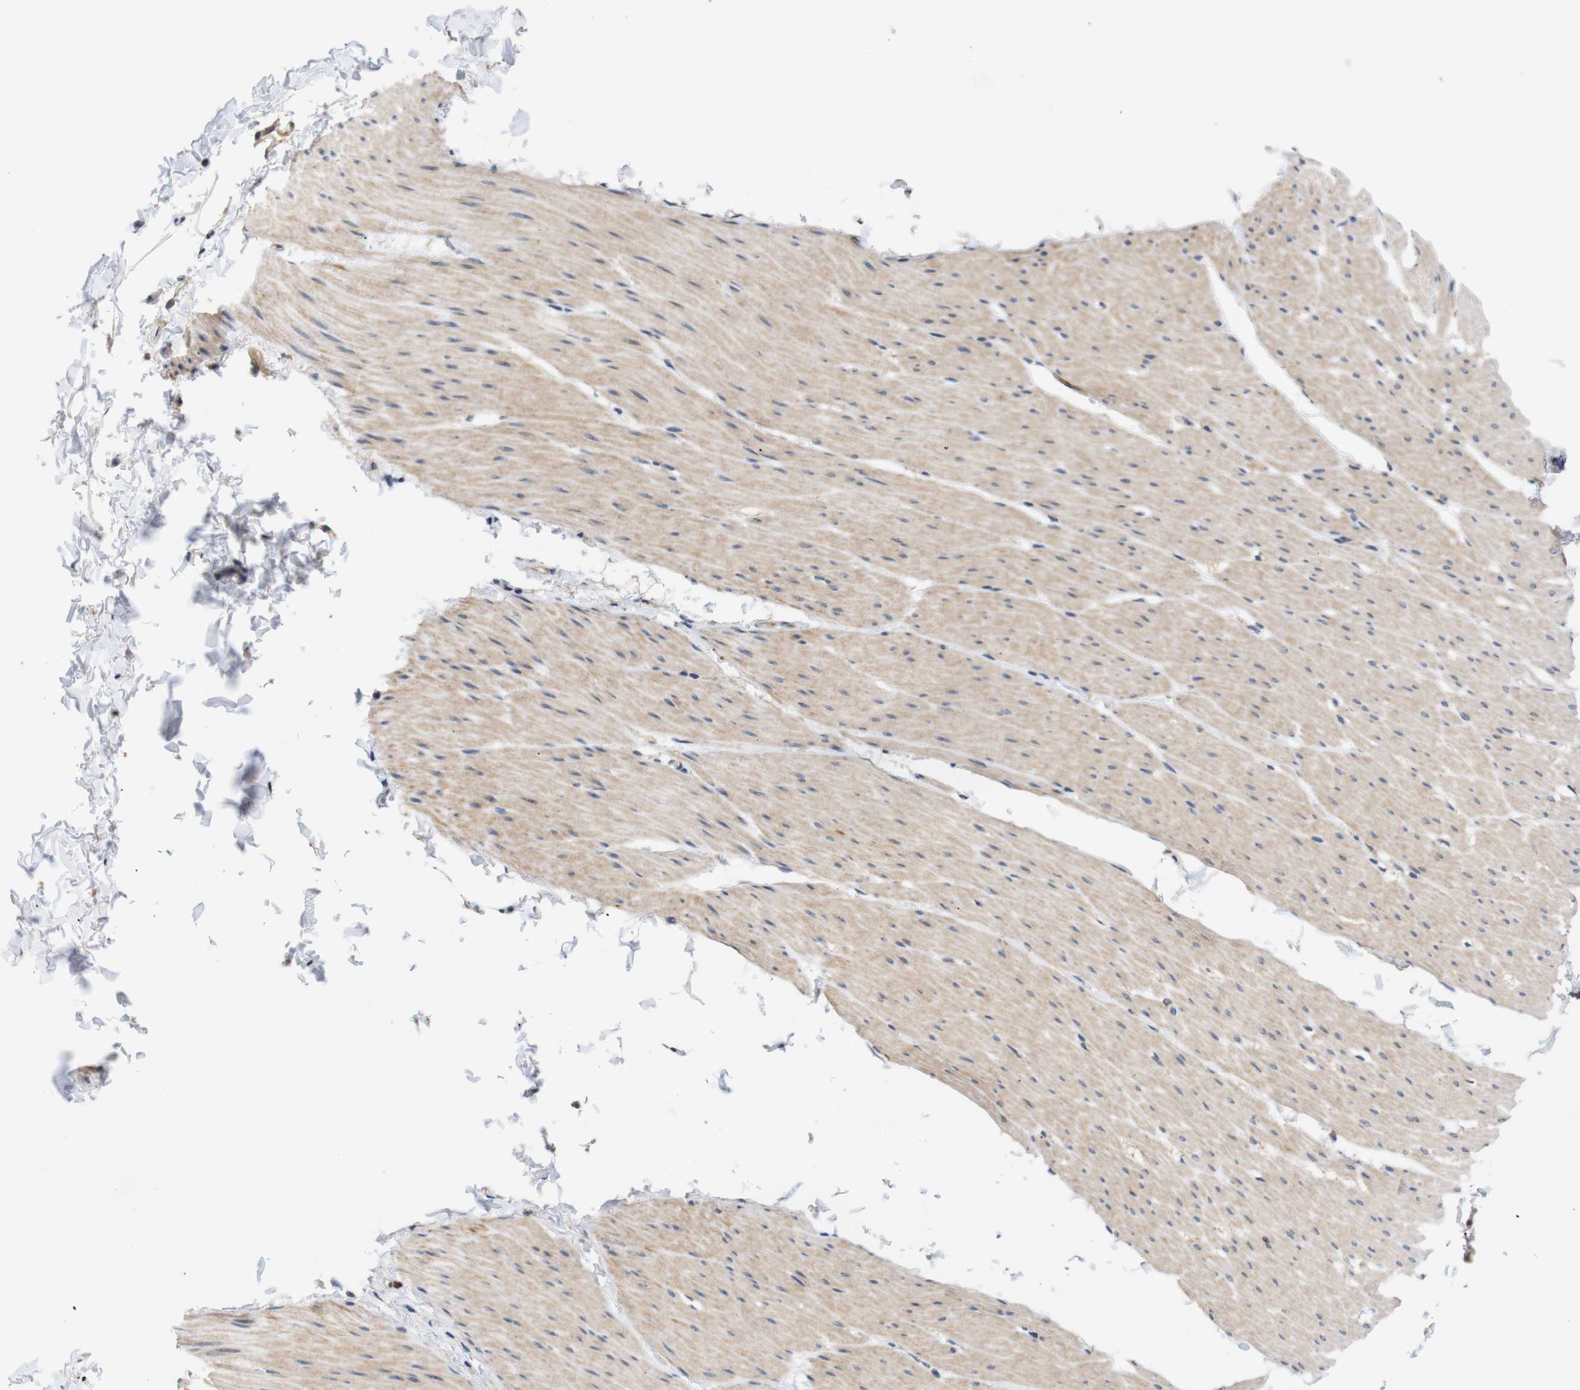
{"staining": {"intensity": "weak", "quantity": "25%-75%", "location": "cytoplasmic/membranous"}, "tissue": "smooth muscle", "cell_type": "Smooth muscle cells", "image_type": "normal", "snomed": [{"axis": "morphology", "description": "Normal tissue, NOS"}, {"axis": "topography", "description": "Smooth muscle"}, {"axis": "topography", "description": "Colon"}], "caption": "Protein expression analysis of normal human smooth muscle reveals weak cytoplasmic/membranous positivity in about 25%-75% of smooth muscle cells. The protein is shown in brown color, while the nuclei are stained blue.", "gene": "BRWD3", "patient": {"sex": "male", "age": 67}}